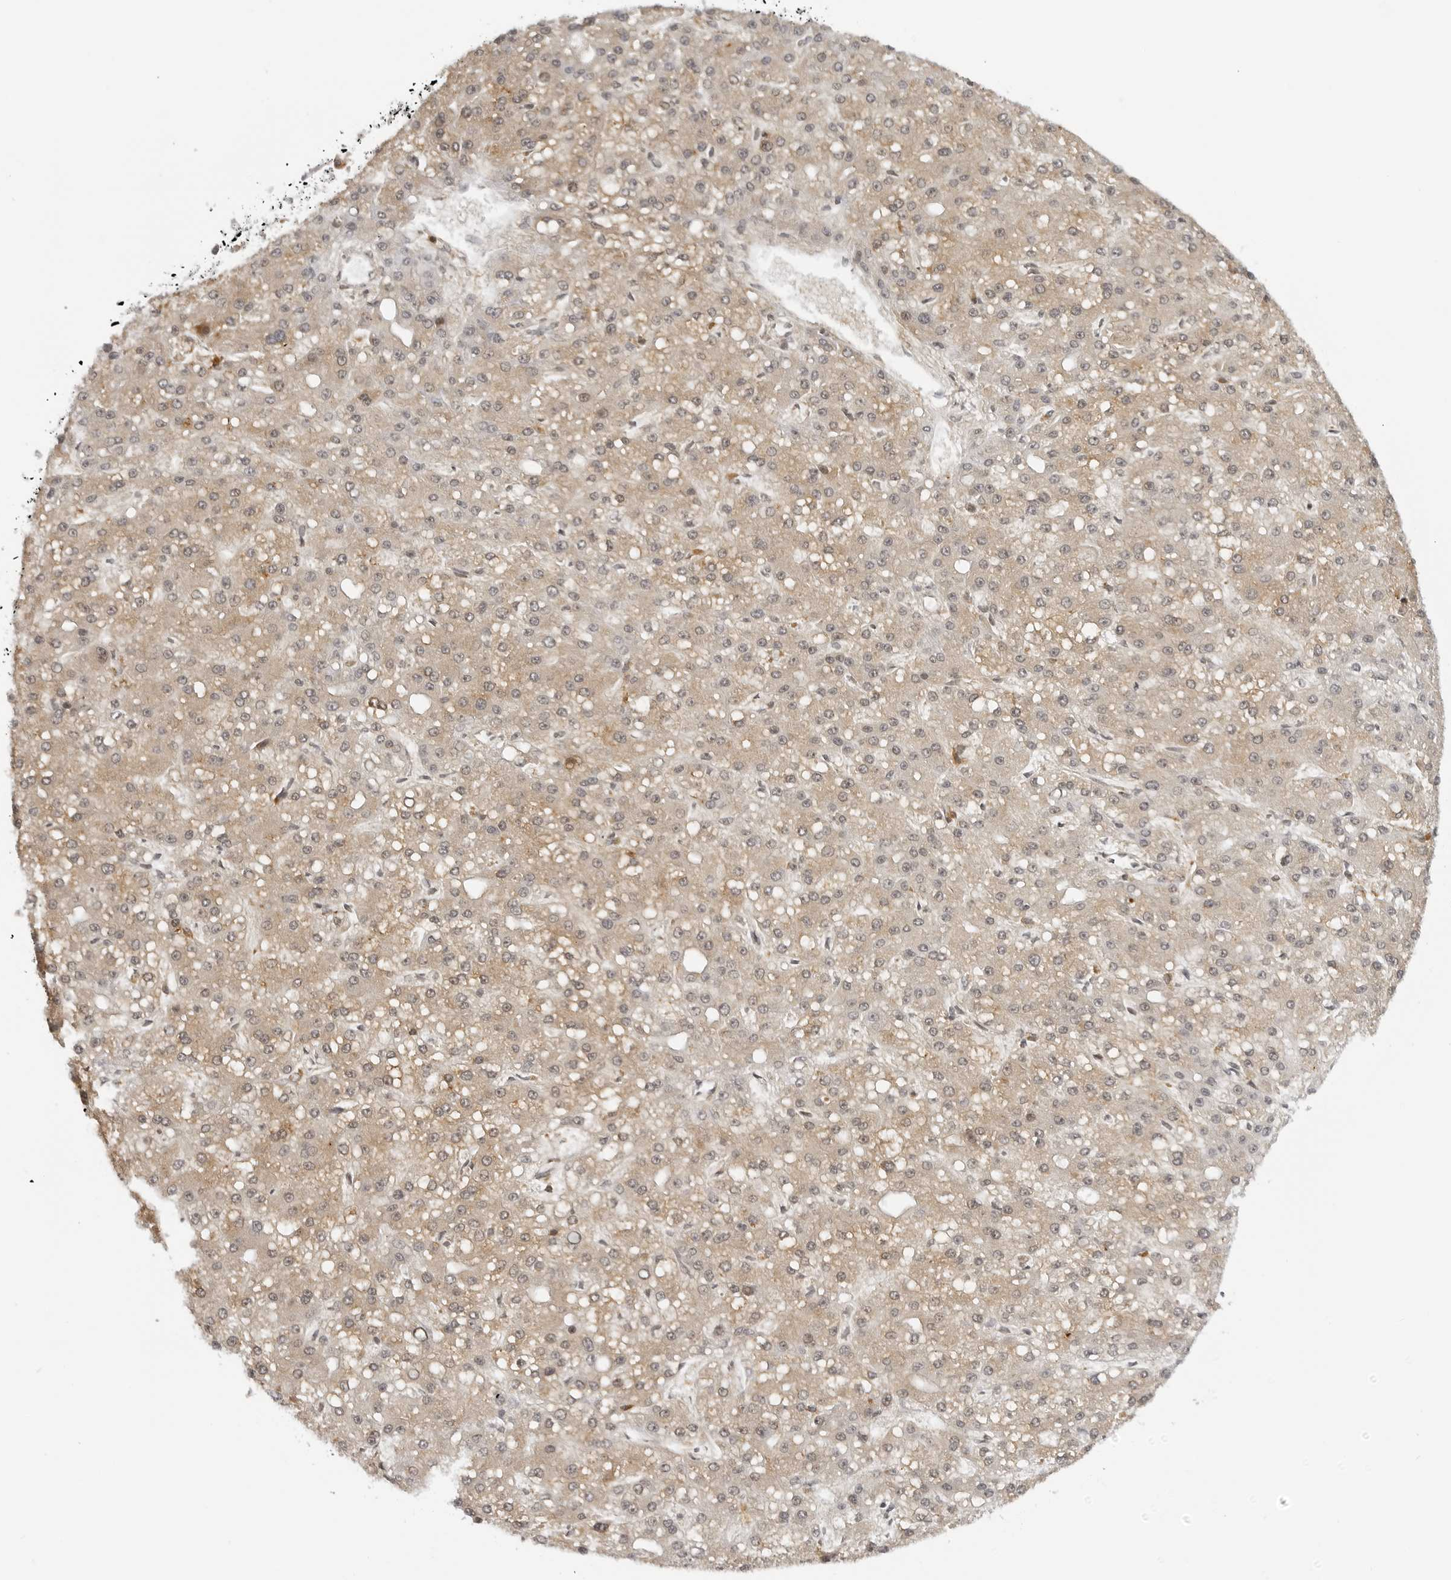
{"staining": {"intensity": "weak", "quantity": ">75%", "location": "cytoplasmic/membranous"}, "tissue": "liver cancer", "cell_type": "Tumor cells", "image_type": "cancer", "snomed": [{"axis": "morphology", "description": "Carcinoma, Hepatocellular, NOS"}, {"axis": "topography", "description": "Liver"}], "caption": "Liver hepatocellular carcinoma stained with DAB immunohistochemistry (IHC) exhibits low levels of weak cytoplasmic/membranous positivity in about >75% of tumor cells.", "gene": "MAP2K5", "patient": {"sex": "male", "age": 67}}